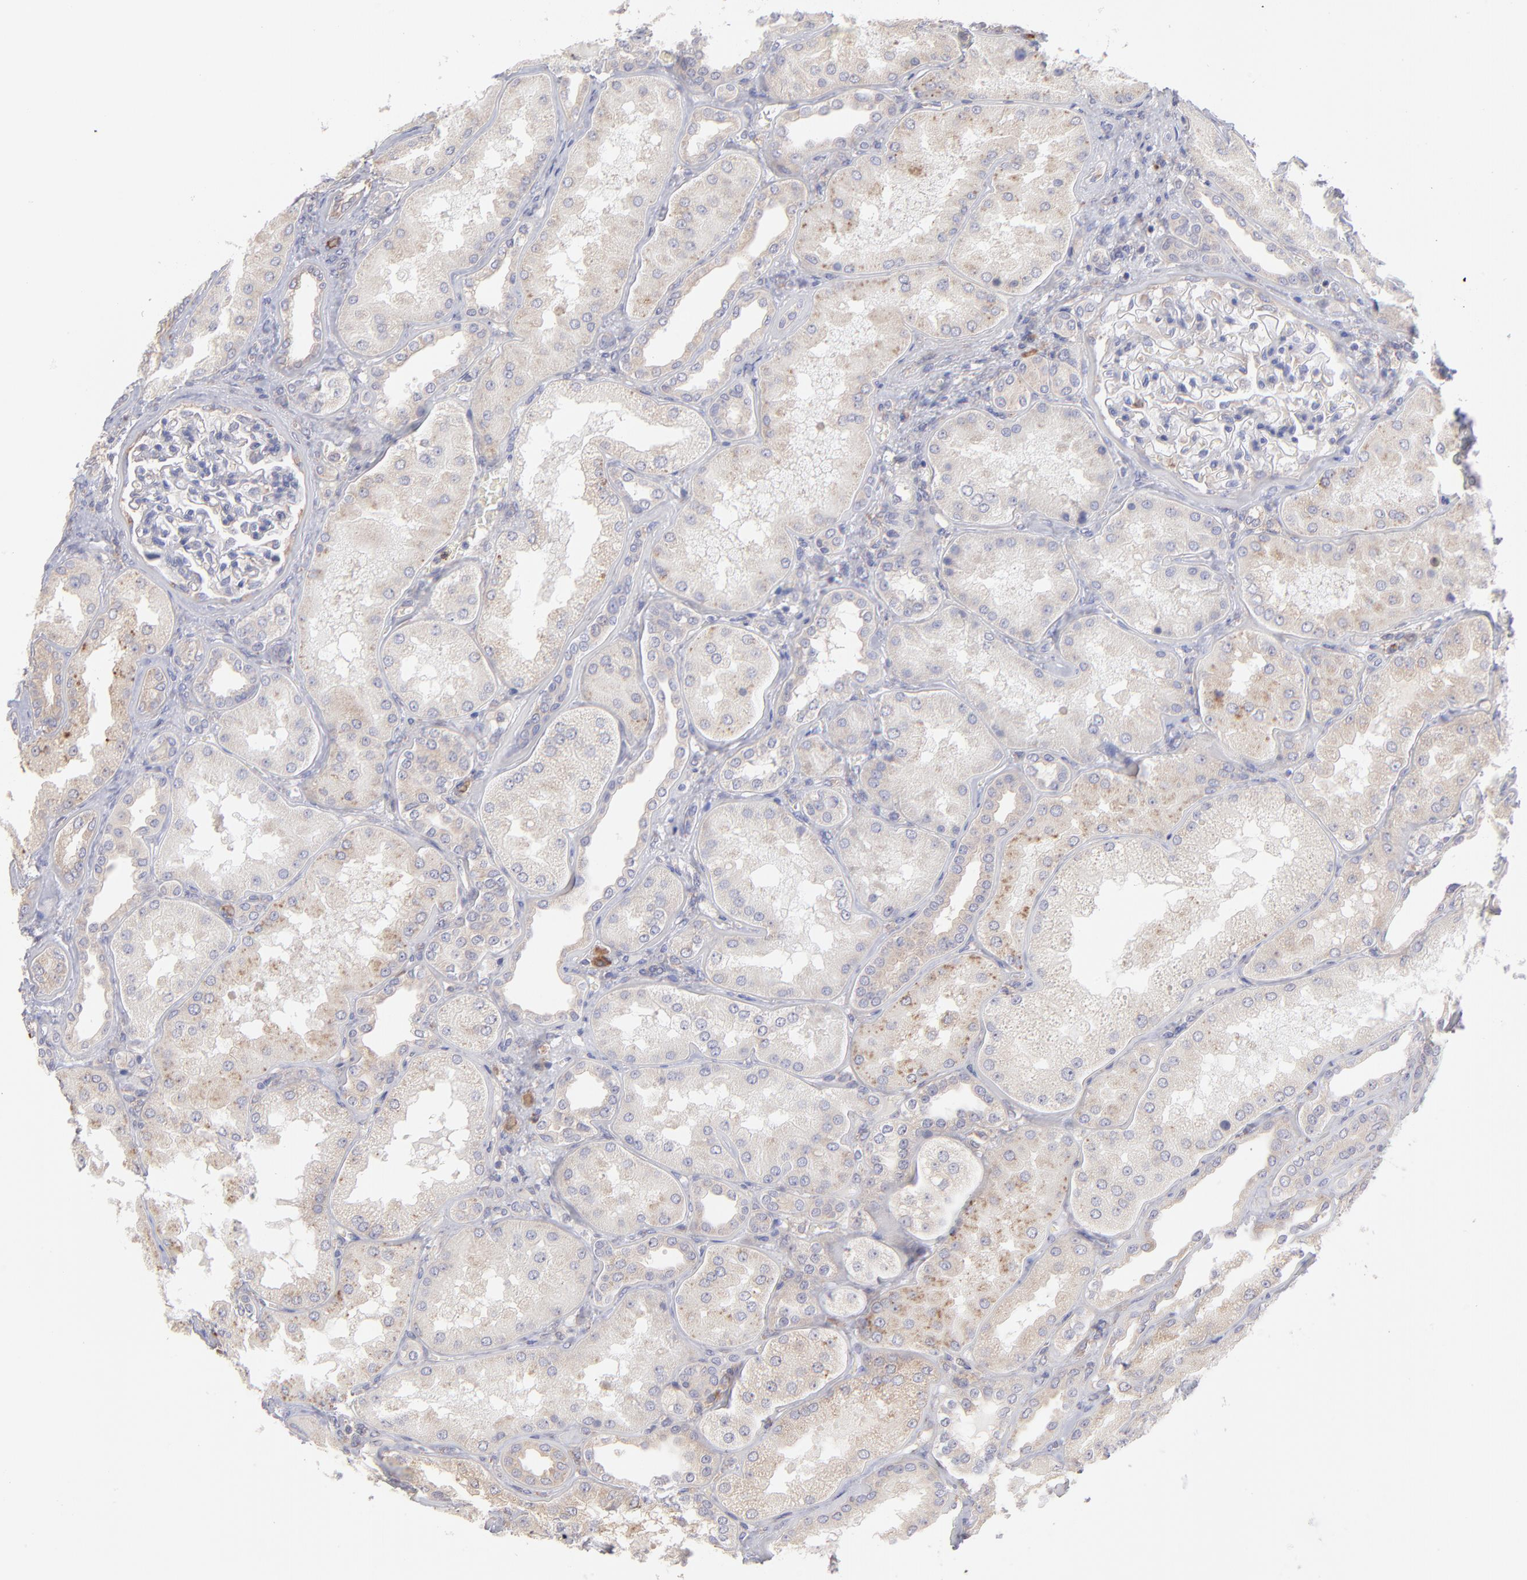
{"staining": {"intensity": "negative", "quantity": "none", "location": "none"}, "tissue": "kidney", "cell_type": "Cells in glomeruli", "image_type": "normal", "snomed": [{"axis": "morphology", "description": "Normal tissue, NOS"}, {"axis": "topography", "description": "Kidney"}], "caption": "Immunohistochemistry (IHC) micrograph of benign kidney: kidney stained with DAB (3,3'-diaminobenzidine) reveals no significant protein expression in cells in glomeruli. (Immunohistochemistry, brightfield microscopy, high magnification).", "gene": "RPLP0", "patient": {"sex": "female", "age": 56}}